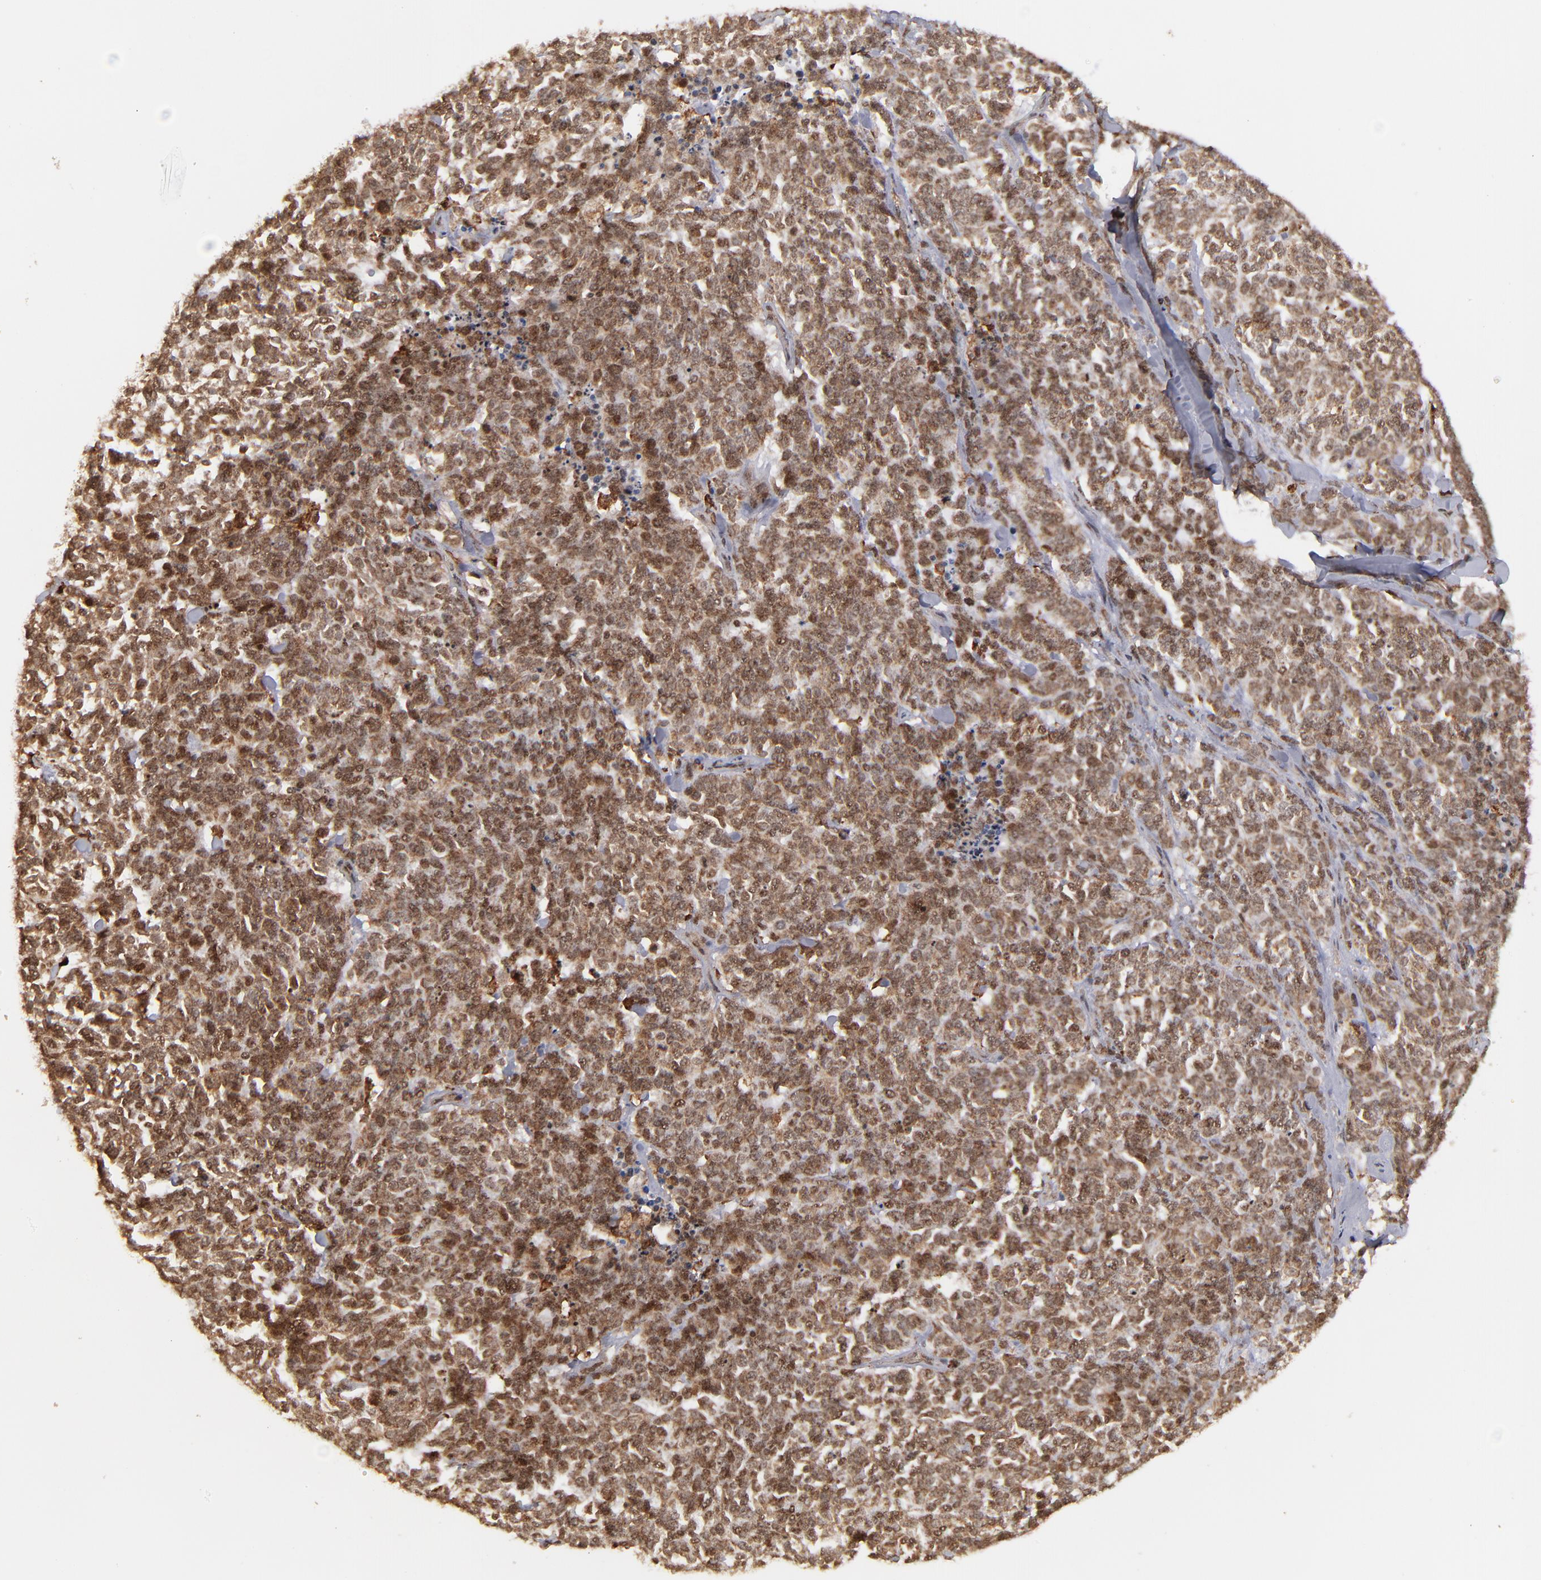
{"staining": {"intensity": "strong", "quantity": ">75%", "location": "cytoplasmic/membranous,nuclear"}, "tissue": "lung cancer", "cell_type": "Tumor cells", "image_type": "cancer", "snomed": [{"axis": "morphology", "description": "Neoplasm, malignant, NOS"}, {"axis": "topography", "description": "Lung"}], "caption": "There is high levels of strong cytoplasmic/membranous and nuclear staining in tumor cells of malignant neoplasm (lung), as demonstrated by immunohistochemical staining (brown color).", "gene": "RGS6", "patient": {"sex": "female", "age": 58}}